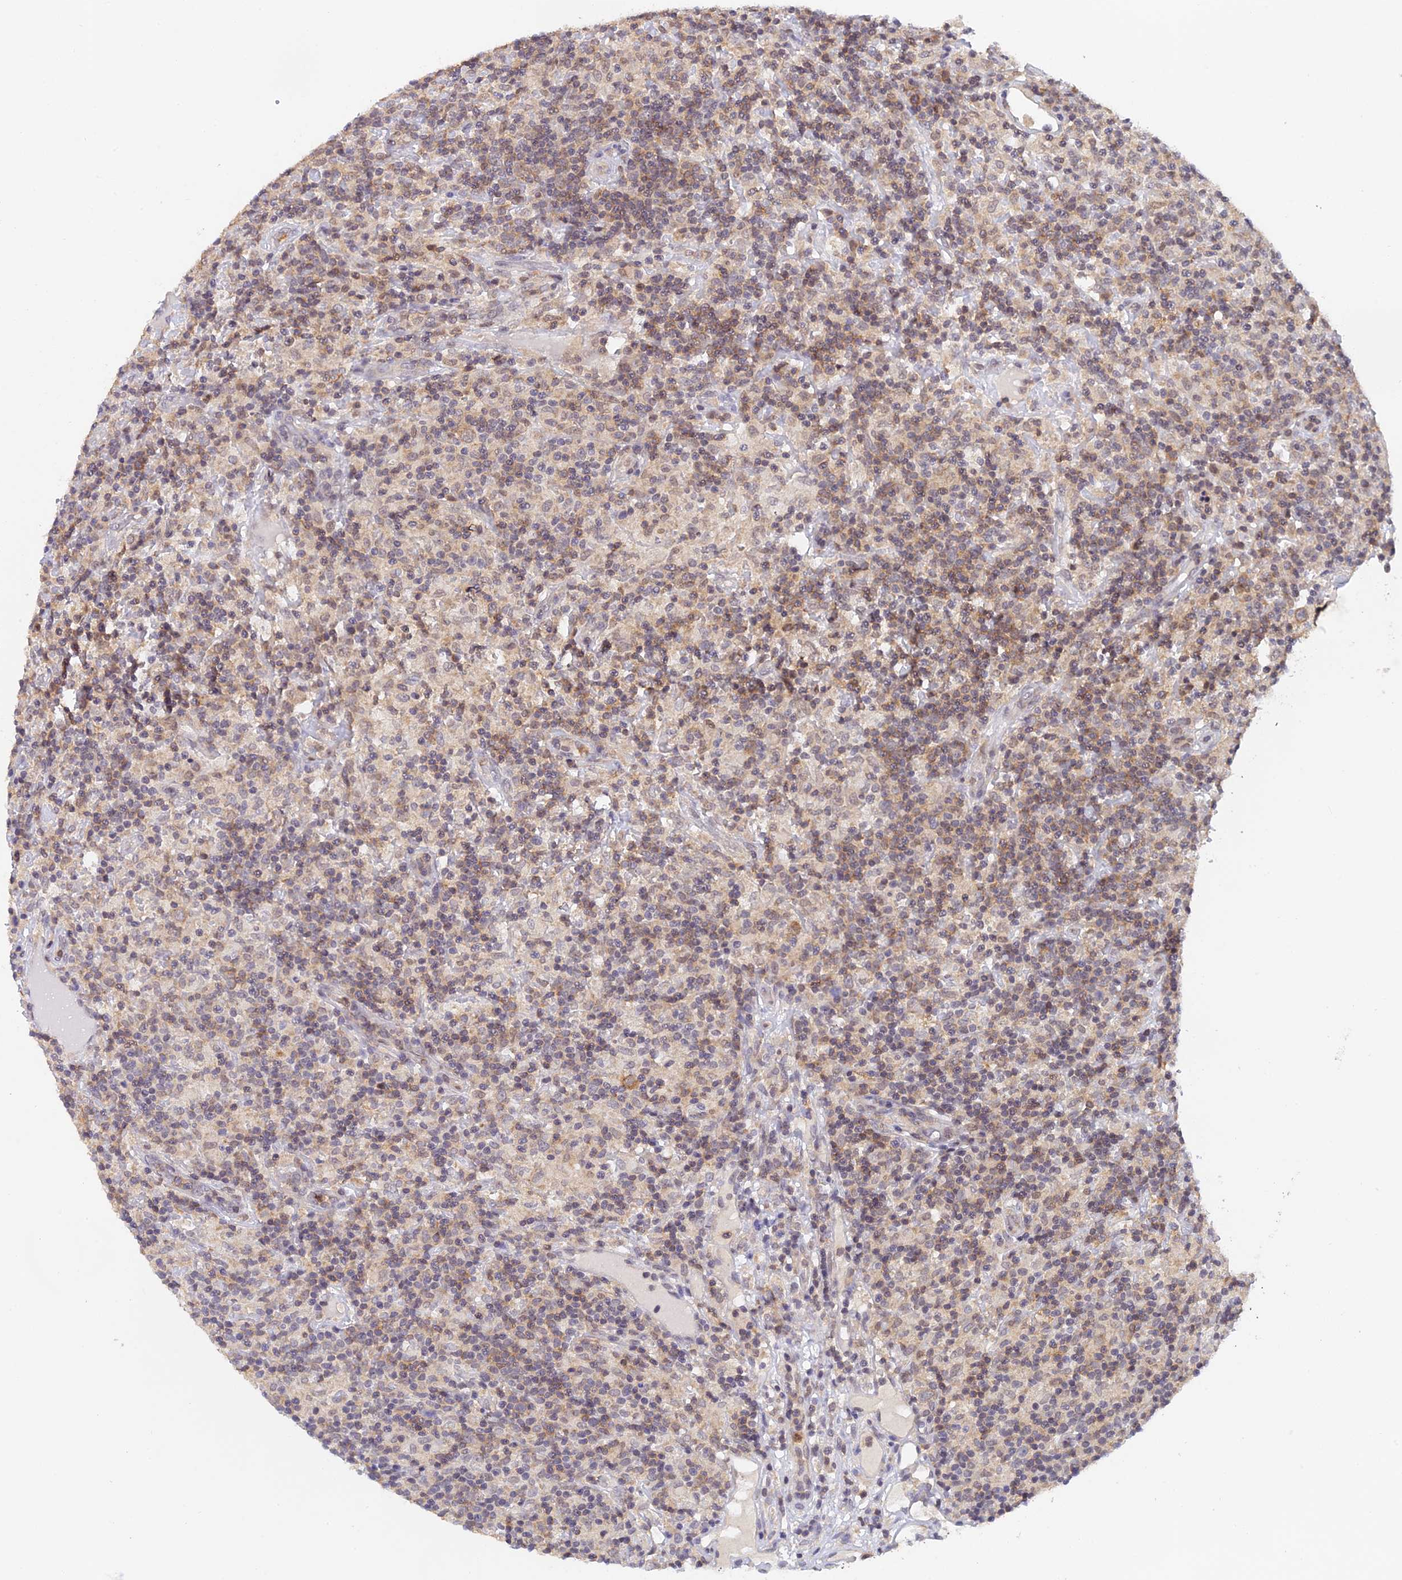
{"staining": {"intensity": "weak", "quantity": "25%-75%", "location": "cytoplasmic/membranous"}, "tissue": "lymphoma", "cell_type": "Tumor cells", "image_type": "cancer", "snomed": [{"axis": "morphology", "description": "Hodgkin's disease, NOS"}, {"axis": "topography", "description": "Lymph node"}], "caption": "A micrograph of human Hodgkin's disease stained for a protein reveals weak cytoplasmic/membranous brown staining in tumor cells.", "gene": "PEX16", "patient": {"sex": "male", "age": 70}}